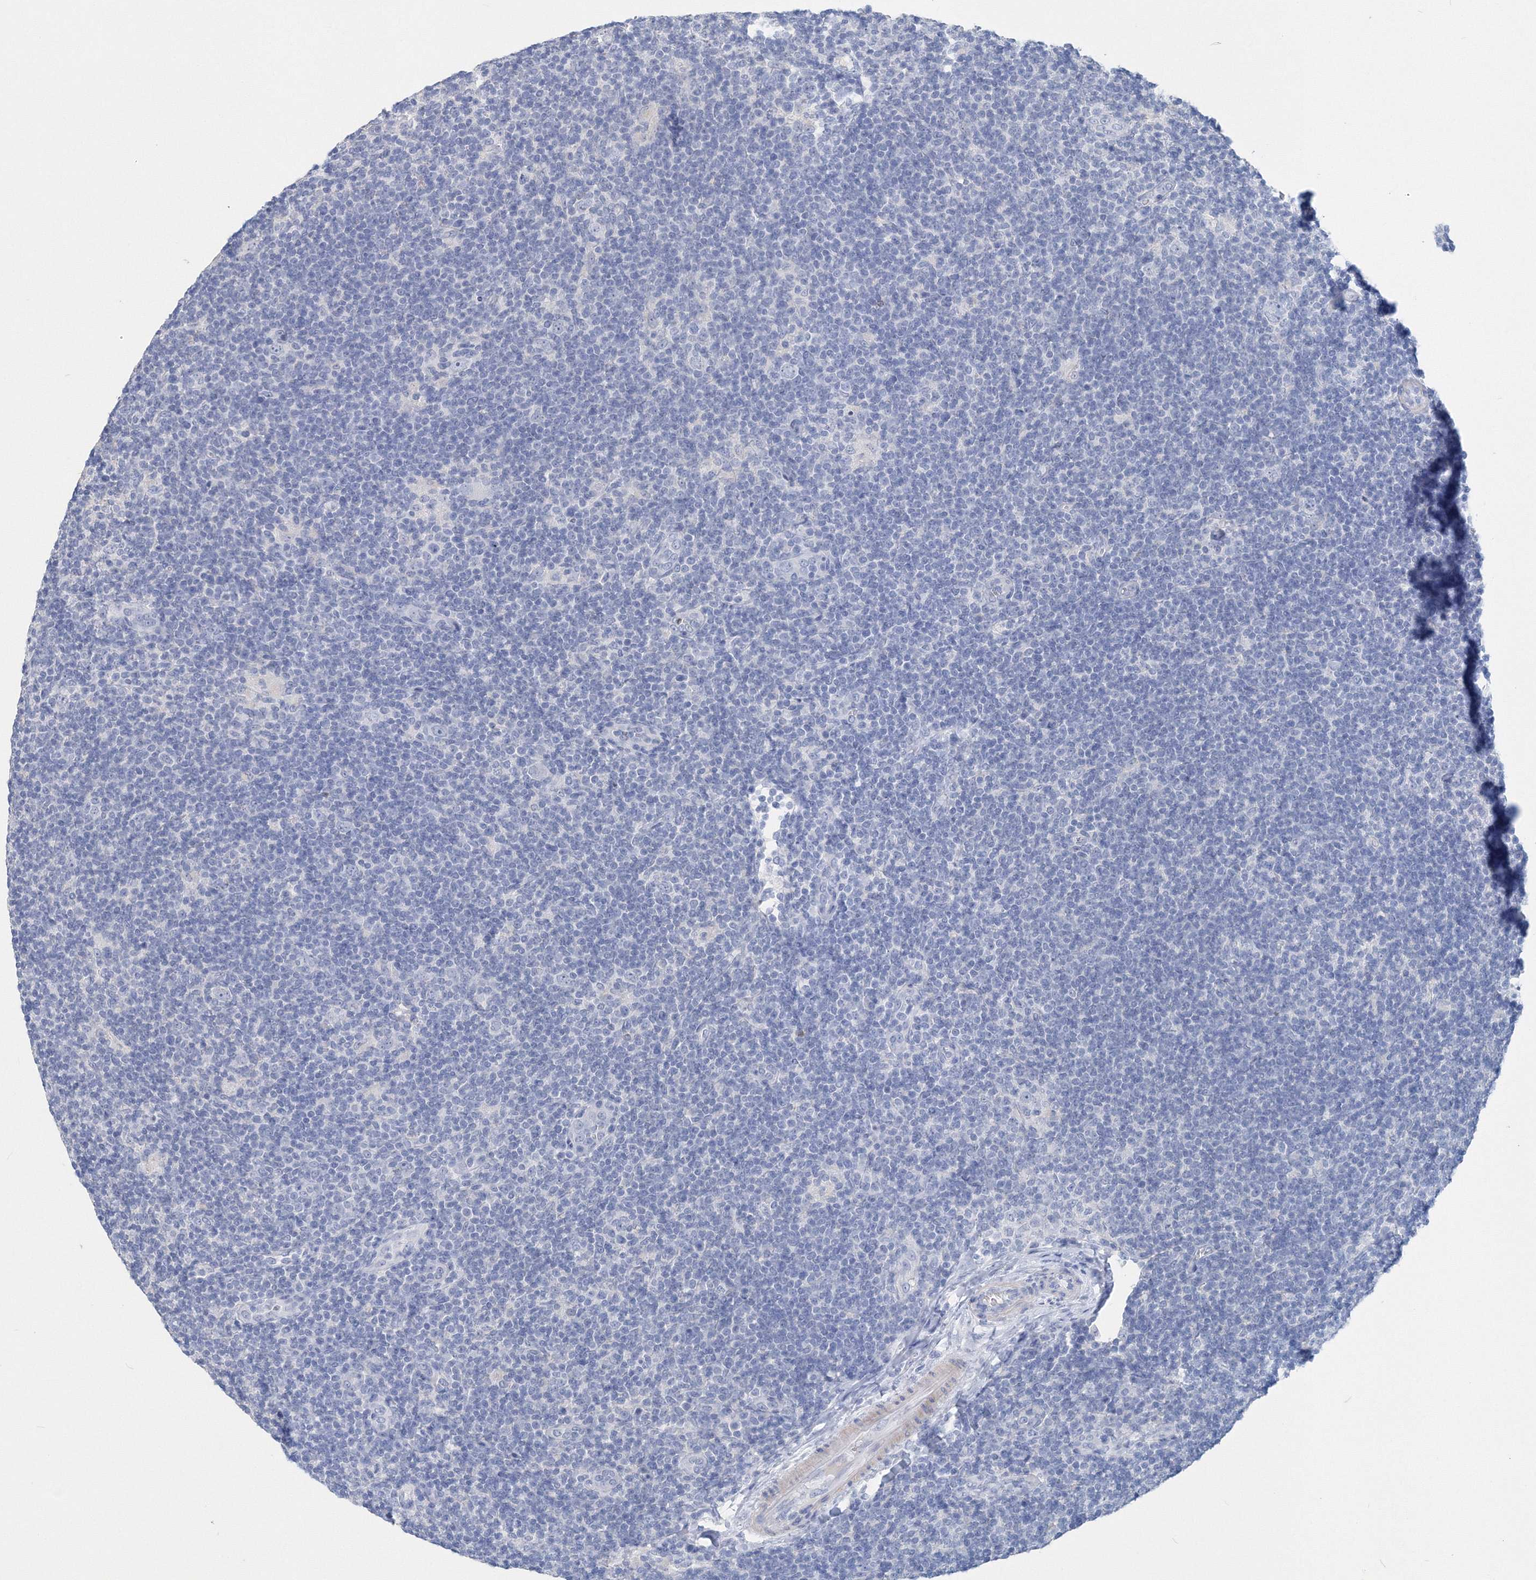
{"staining": {"intensity": "negative", "quantity": "none", "location": "none"}, "tissue": "lymphoma", "cell_type": "Tumor cells", "image_type": "cancer", "snomed": [{"axis": "morphology", "description": "Hodgkin's disease, NOS"}, {"axis": "topography", "description": "Lymph node"}], "caption": "Immunohistochemistry micrograph of human lymphoma stained for a protein (brown), which shows no expression in tumor cells. The staining was performed using DAB to visualize the protein expression in brown, while the nuclei were stained in blue with hematoxylin (Magnification: 20x).", "gene": "OSBPL6", "patient": {"sex": "female", "age": 57}}